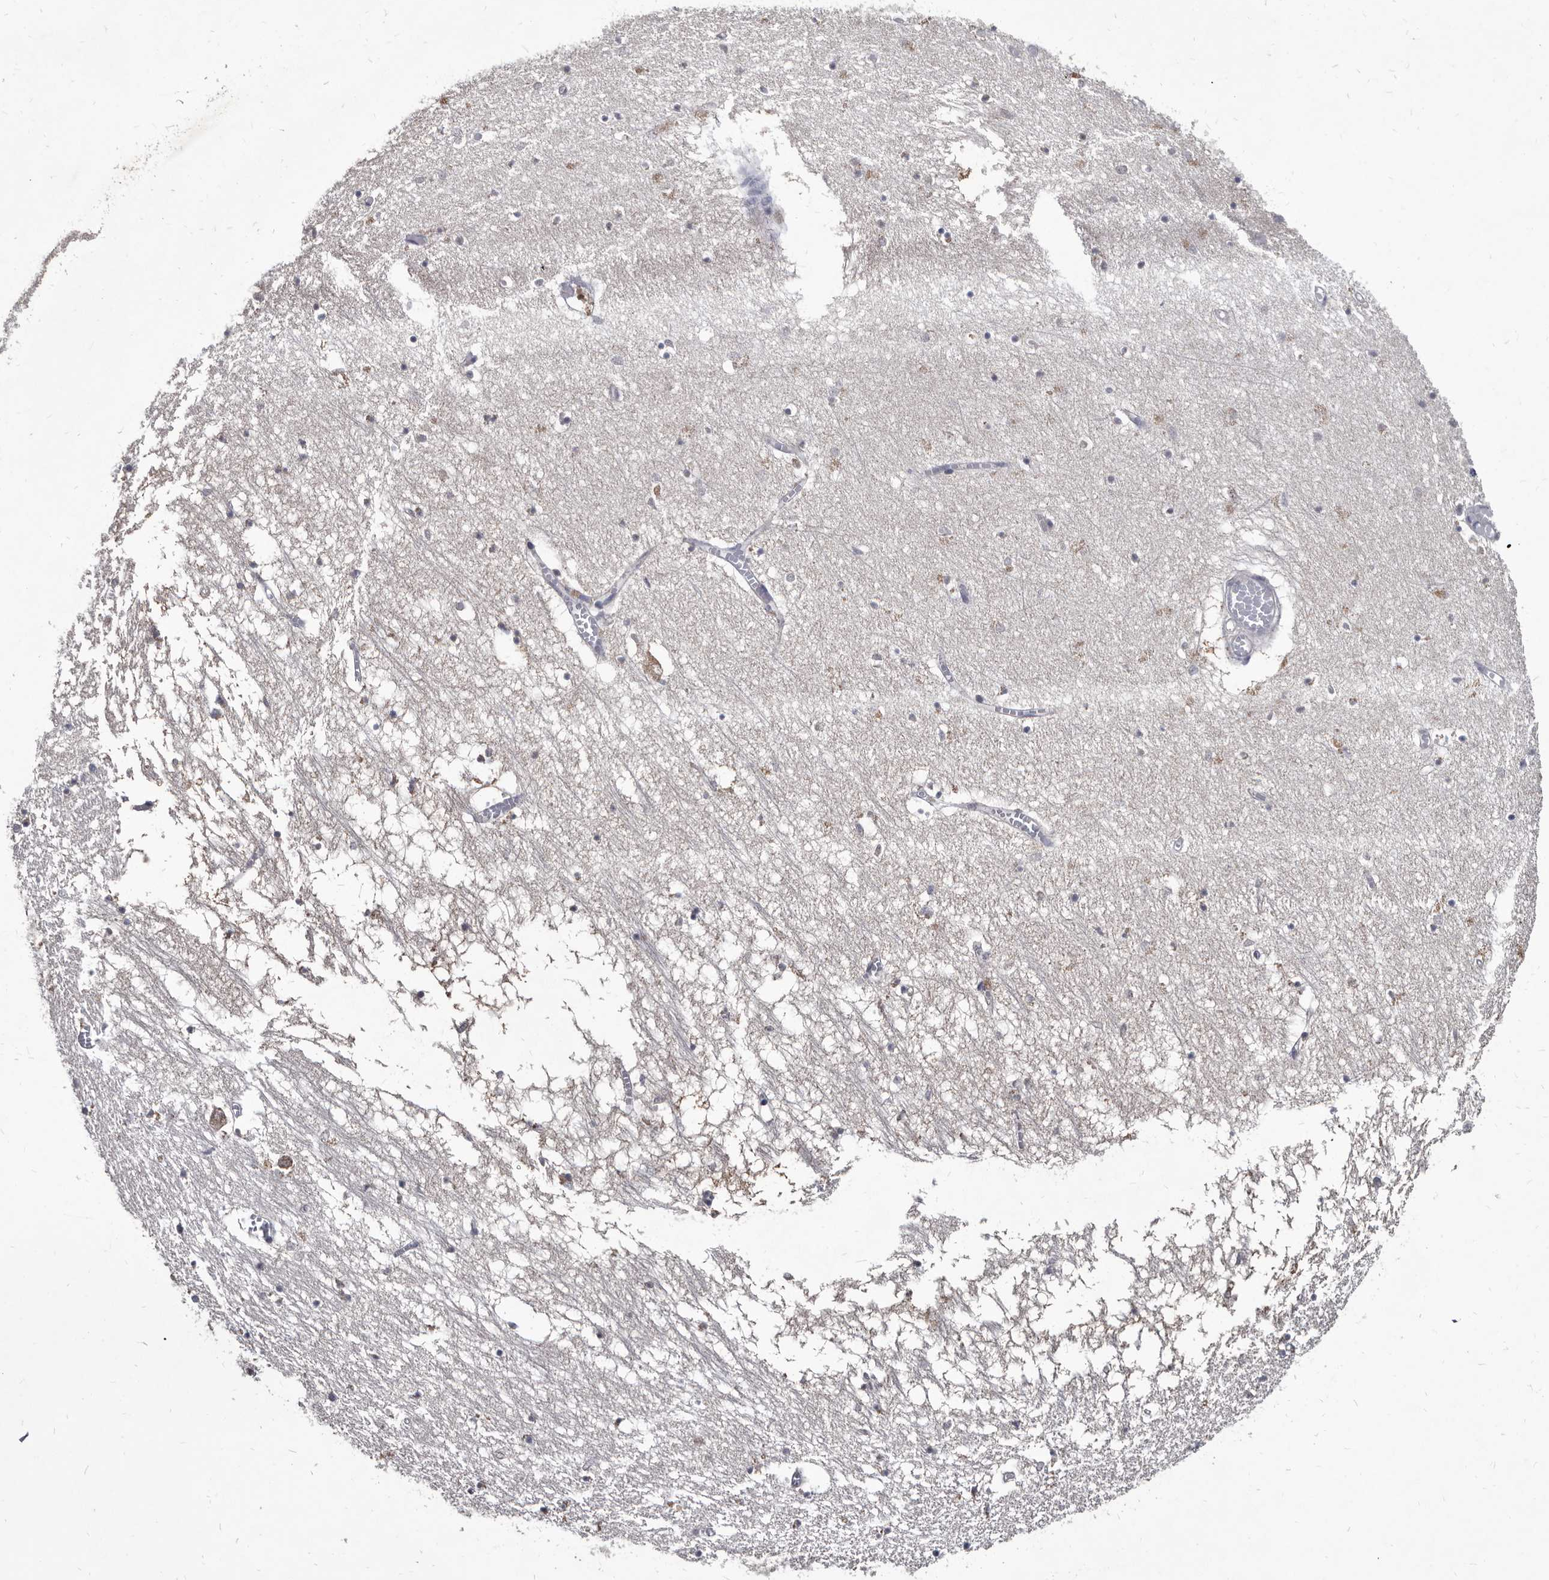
{"staining": {"intensity": "weak", "quantity": "<25%", "location": "cytoplasmic/membranous"}, "tissue": "hippocampus", "cell_type": "Glial cells", "image_type": "normal", "snomed": [{"axis": "morphology", "description": "Normal tissue, NOS"}, {"axis": "topography", "description": "Hippocampus"}], "caption": "Protein analysis of normal hippocampus exhibits no significant positivity in glial cells. (DAB (3,3'-diaminobenzidine) immunohistochemistry visualized using brightfield microscopy, high magnification).", "gene": "ABCF2", "patient": {"sex": "male", "age": 70}}